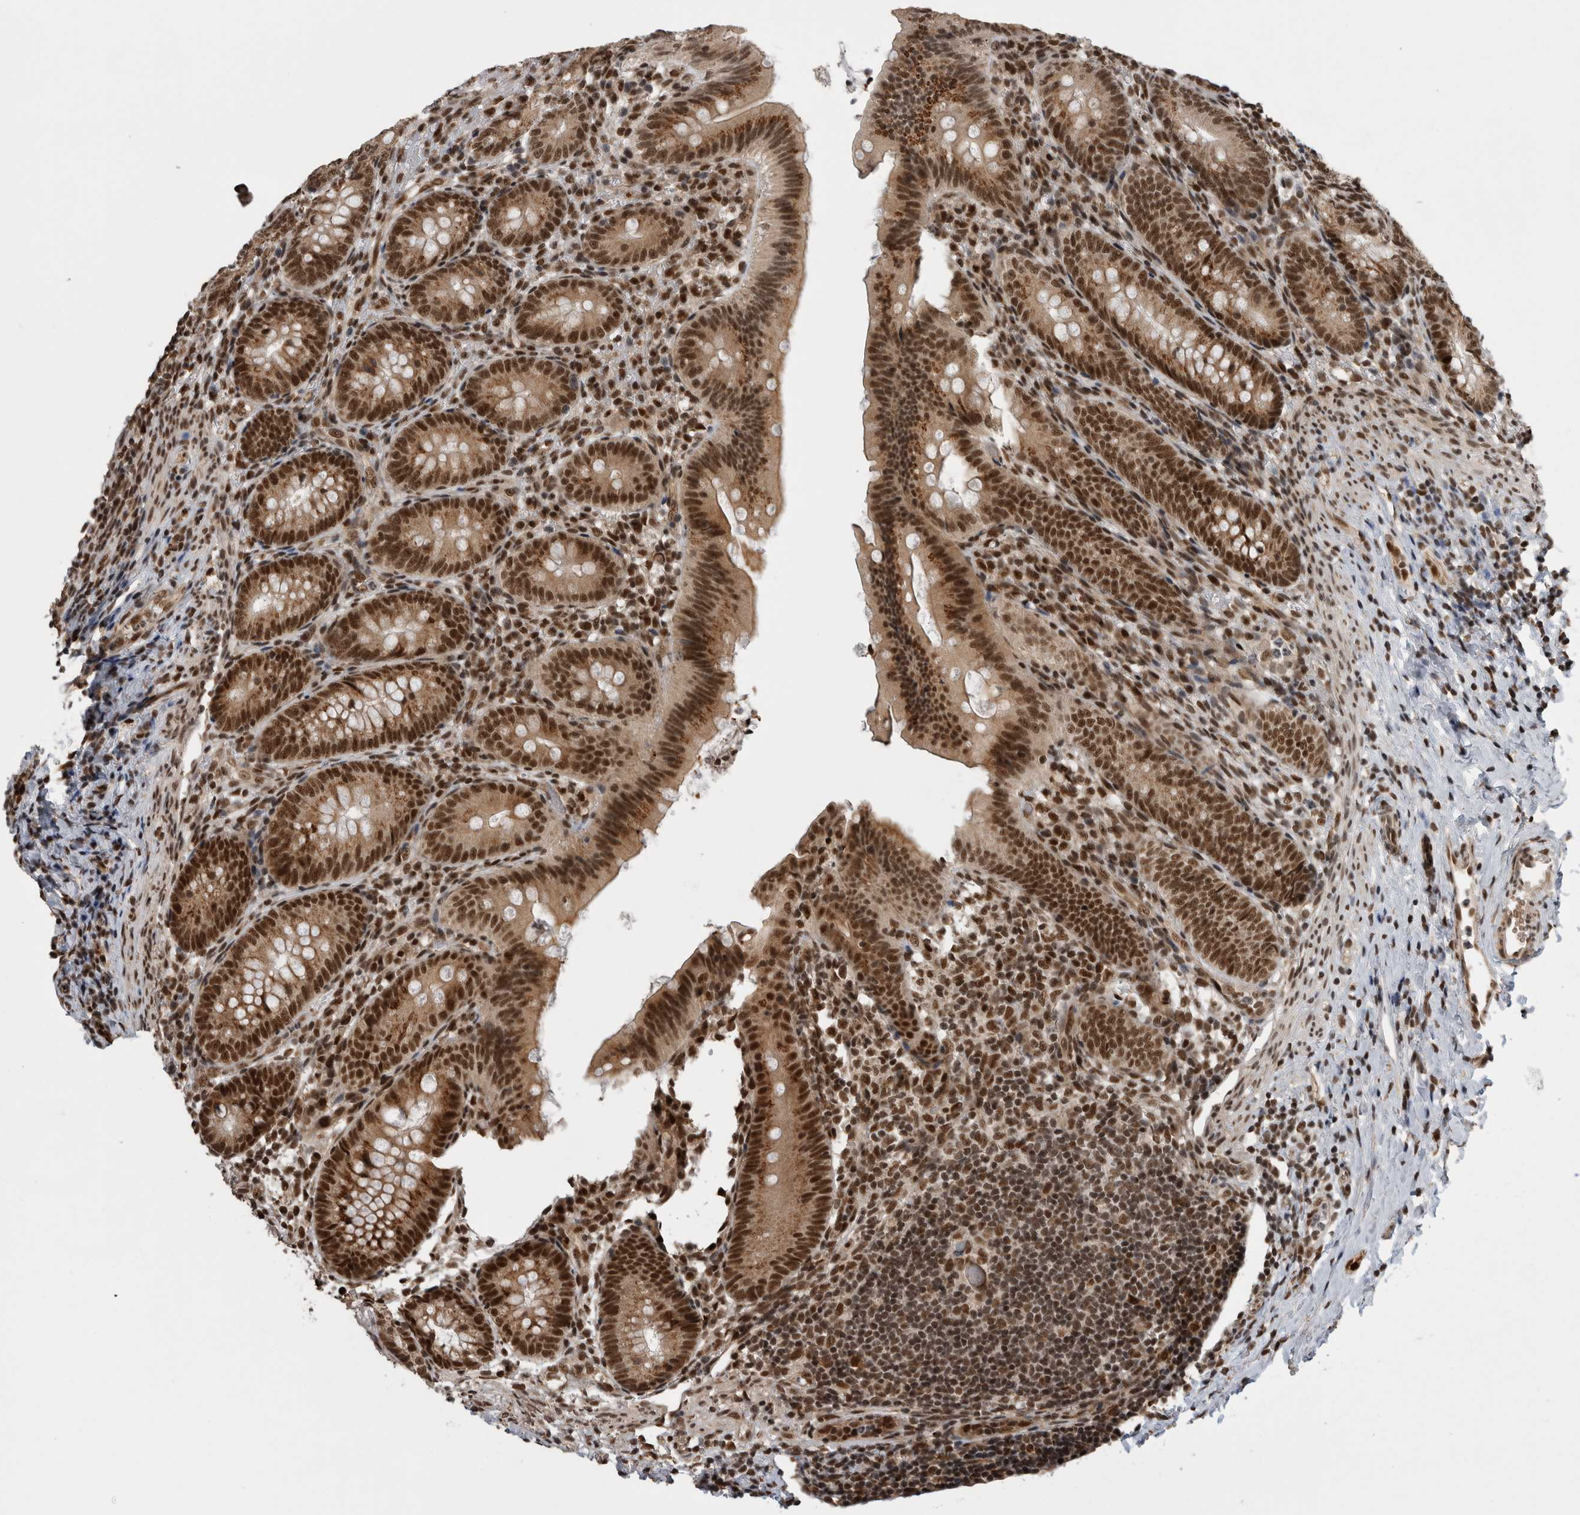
{"staining": {"intensity": "strong", "quantity": ">75%", "location": "nuclear"}, "tissue": "appendix", "cell_type": "Glandular cells", "image_type": "normal", "snomed": [{"axis": "morphology", "description": "Normal tissue, NOS"}, {"axis": "topography", "description": "Appendix"}], "caption": "The image exhibits immunohistochemical staining of normal appendix. There is strong nuclear positivity is identified in approximately >75% of glandular cells. Nuclei are stained in blue.", "gene": "CPSF2", "patient": {"sex": "male", "age": 1}}